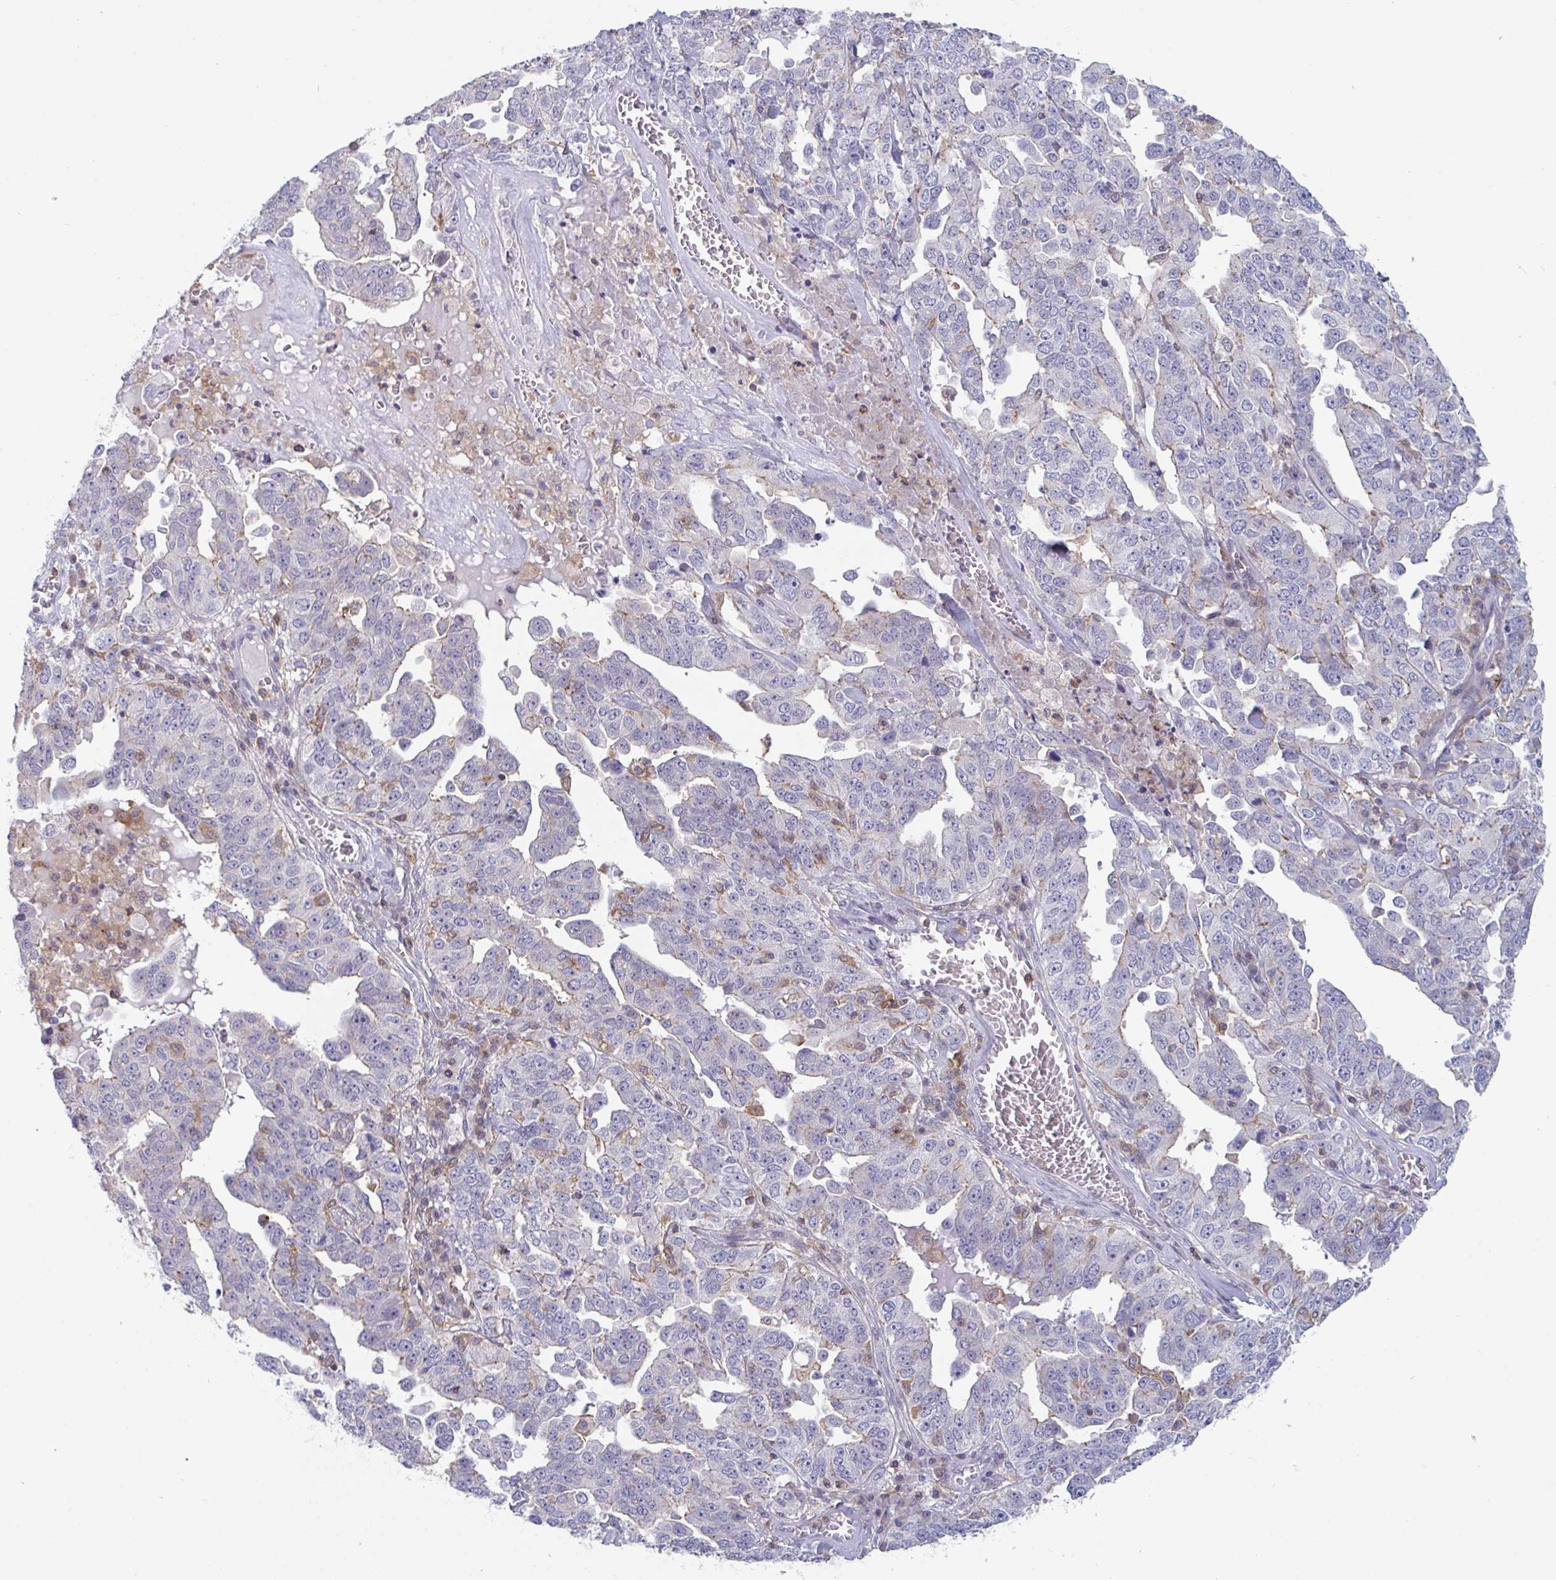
{"staining": {"intensity": "negative", "quantity": "none", "location": "none"}, "tissue": "ovarian cancer", "cell_type": "Tumor cells", "image_type": "cancer", "snomed": [{"axis": "morphology", "description": "Carcinoma, endometroid"}, {"axis": "topography", "description": "Ovary"}], "caption": "Photomicrograph shows no significant protein staining in tumor cells of ovarian cancer (endometroid carcinoma). Brightfield microscopy of immunohistochemistry stained with DAB (brown) and hematoxylin (blue), captured at high magnification.", "gene": "DISP2", "patient": {"sex": "female", "age": 62}}